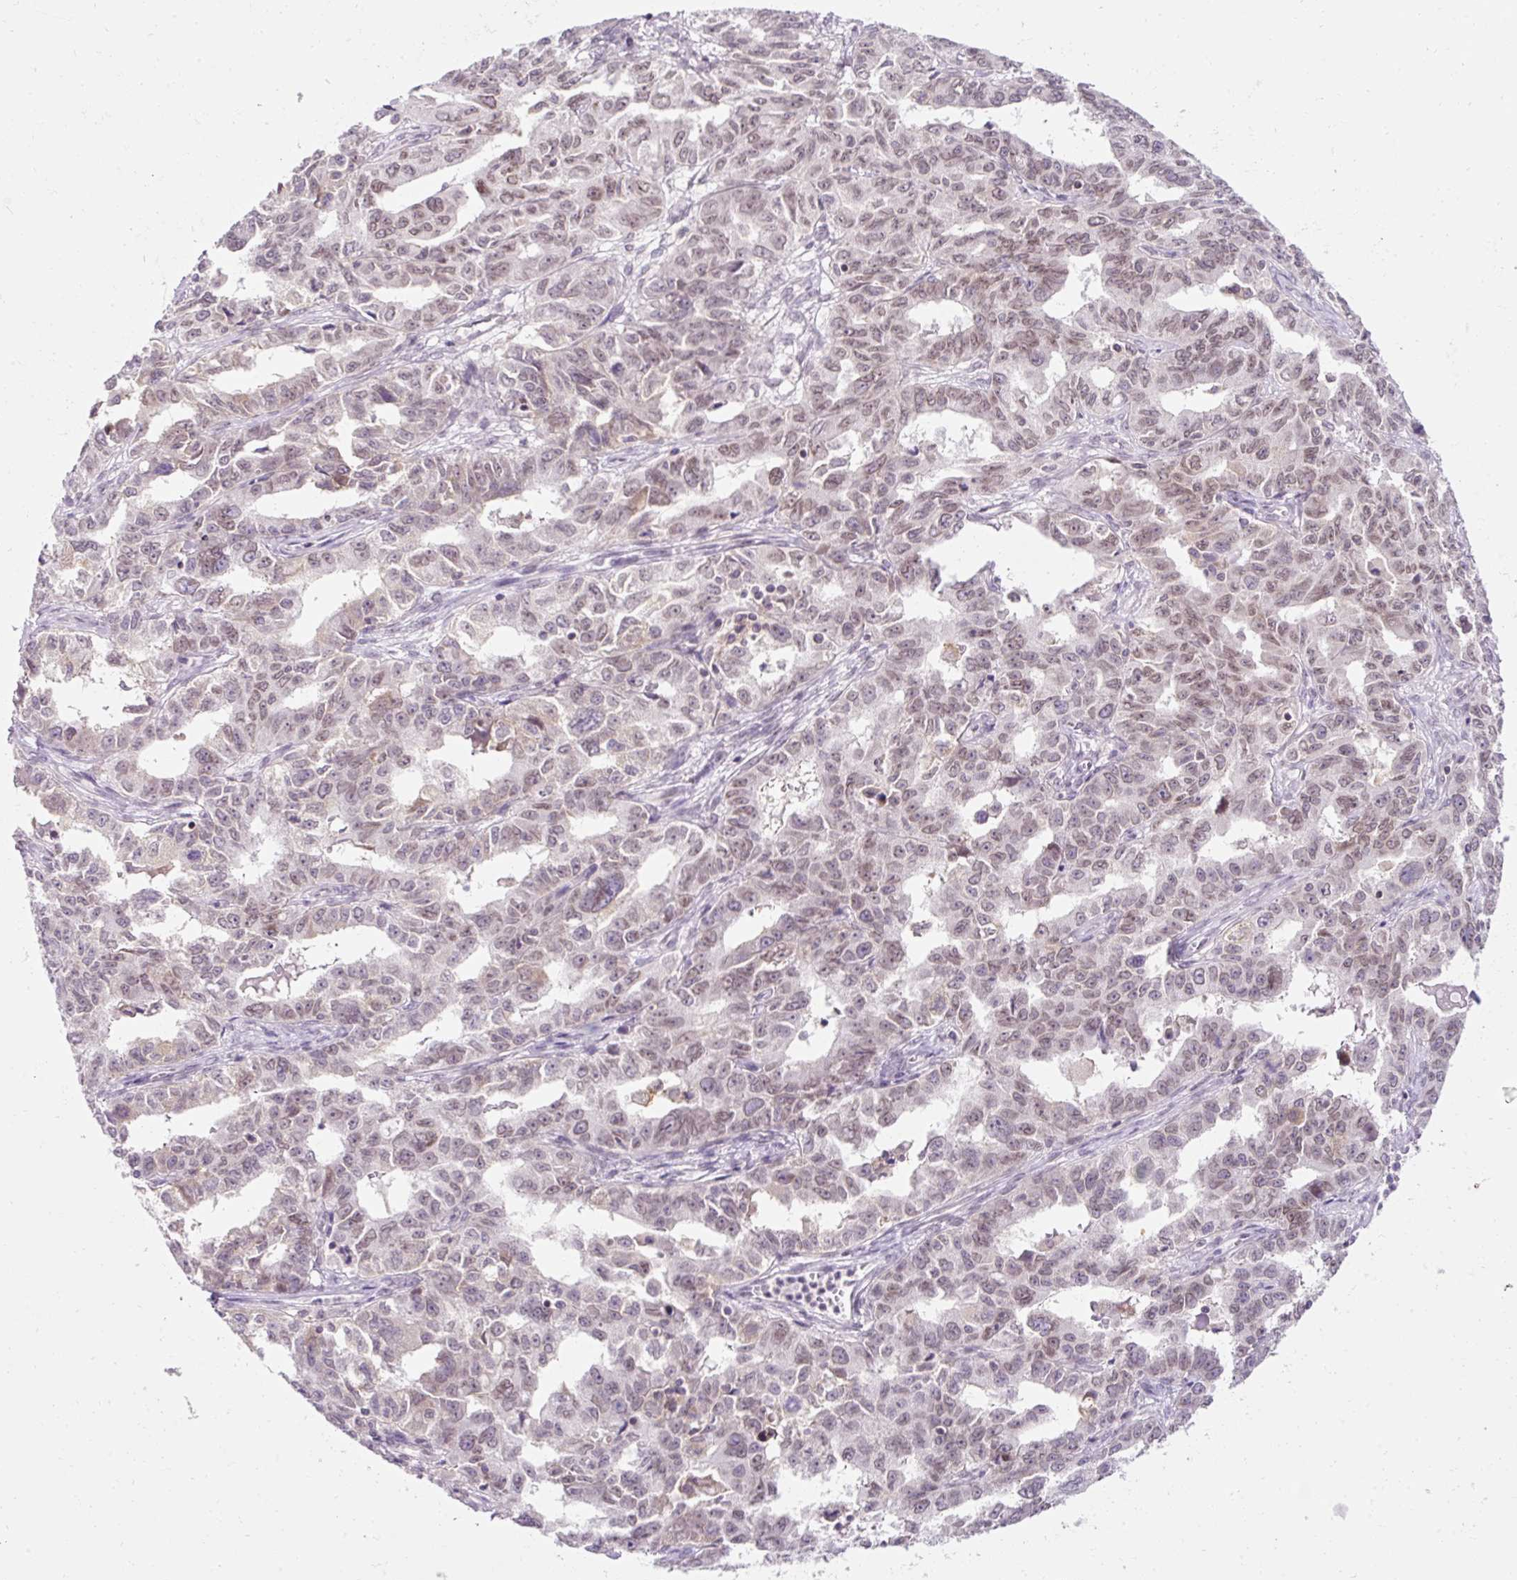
{"staining": {"intensity": "weak", "quantity": "<25%", "location": "cytoplasmic/membranous,nuclear"}, "tissue": "ovarian cancer", "cell_type": "Tumor cells", "image_type": "cancer", "snomed": [{"axis": "morphology", "description": "Adenocarcinoma, NOS"}, {"axis": "morphology", "description": "Carcinoma, endometroid"}, {"axis": "topography", "description": "Ovary"}], "caption": "High power microscopy micrograph of an immunohistochemistry (IHC) micrograph of ovarian endometroid carcinoma, revealing no significant positivity in tumor cells.", "gene": "ZNF610", "patient": {"sex": "female", "age": 72}}